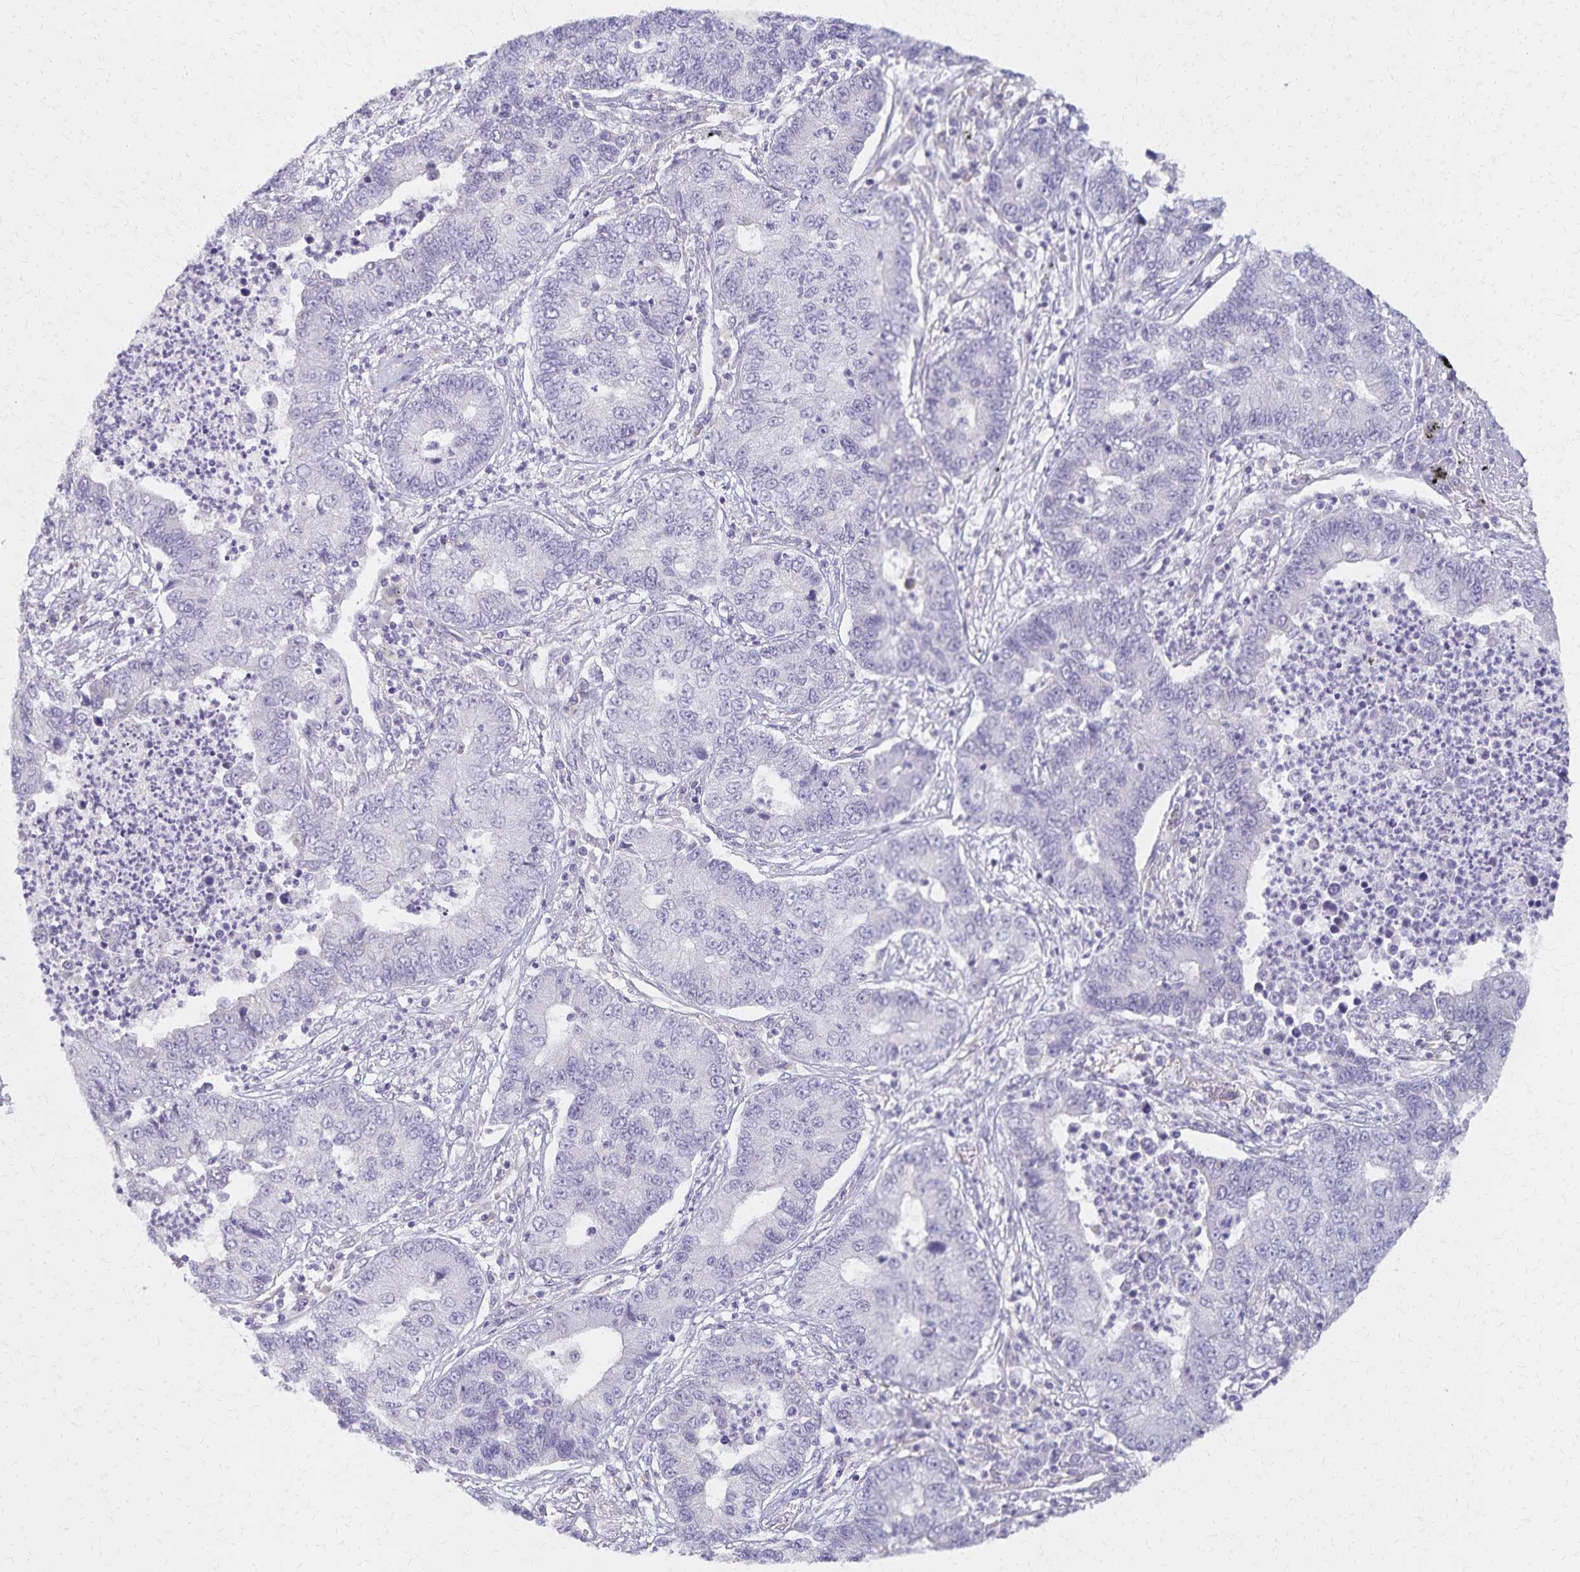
{"staining": {"intensity": "negative", "quantity": "none", "location": "none"}, "tissue": "lung cancer", "cell_type": "Tumor cells", "image_type": "cancer", "snomed": [{"axis": "morphology", "description": "Adenocarcinoma, NOS"}, {"axis": "topography", "description": "Lung"}], "caption": "Tumor cells are negative for brown protein staining in lung adenocarcinoma.", "gene": "KISS1", "patient": {"sex": "female", "age": 57}}